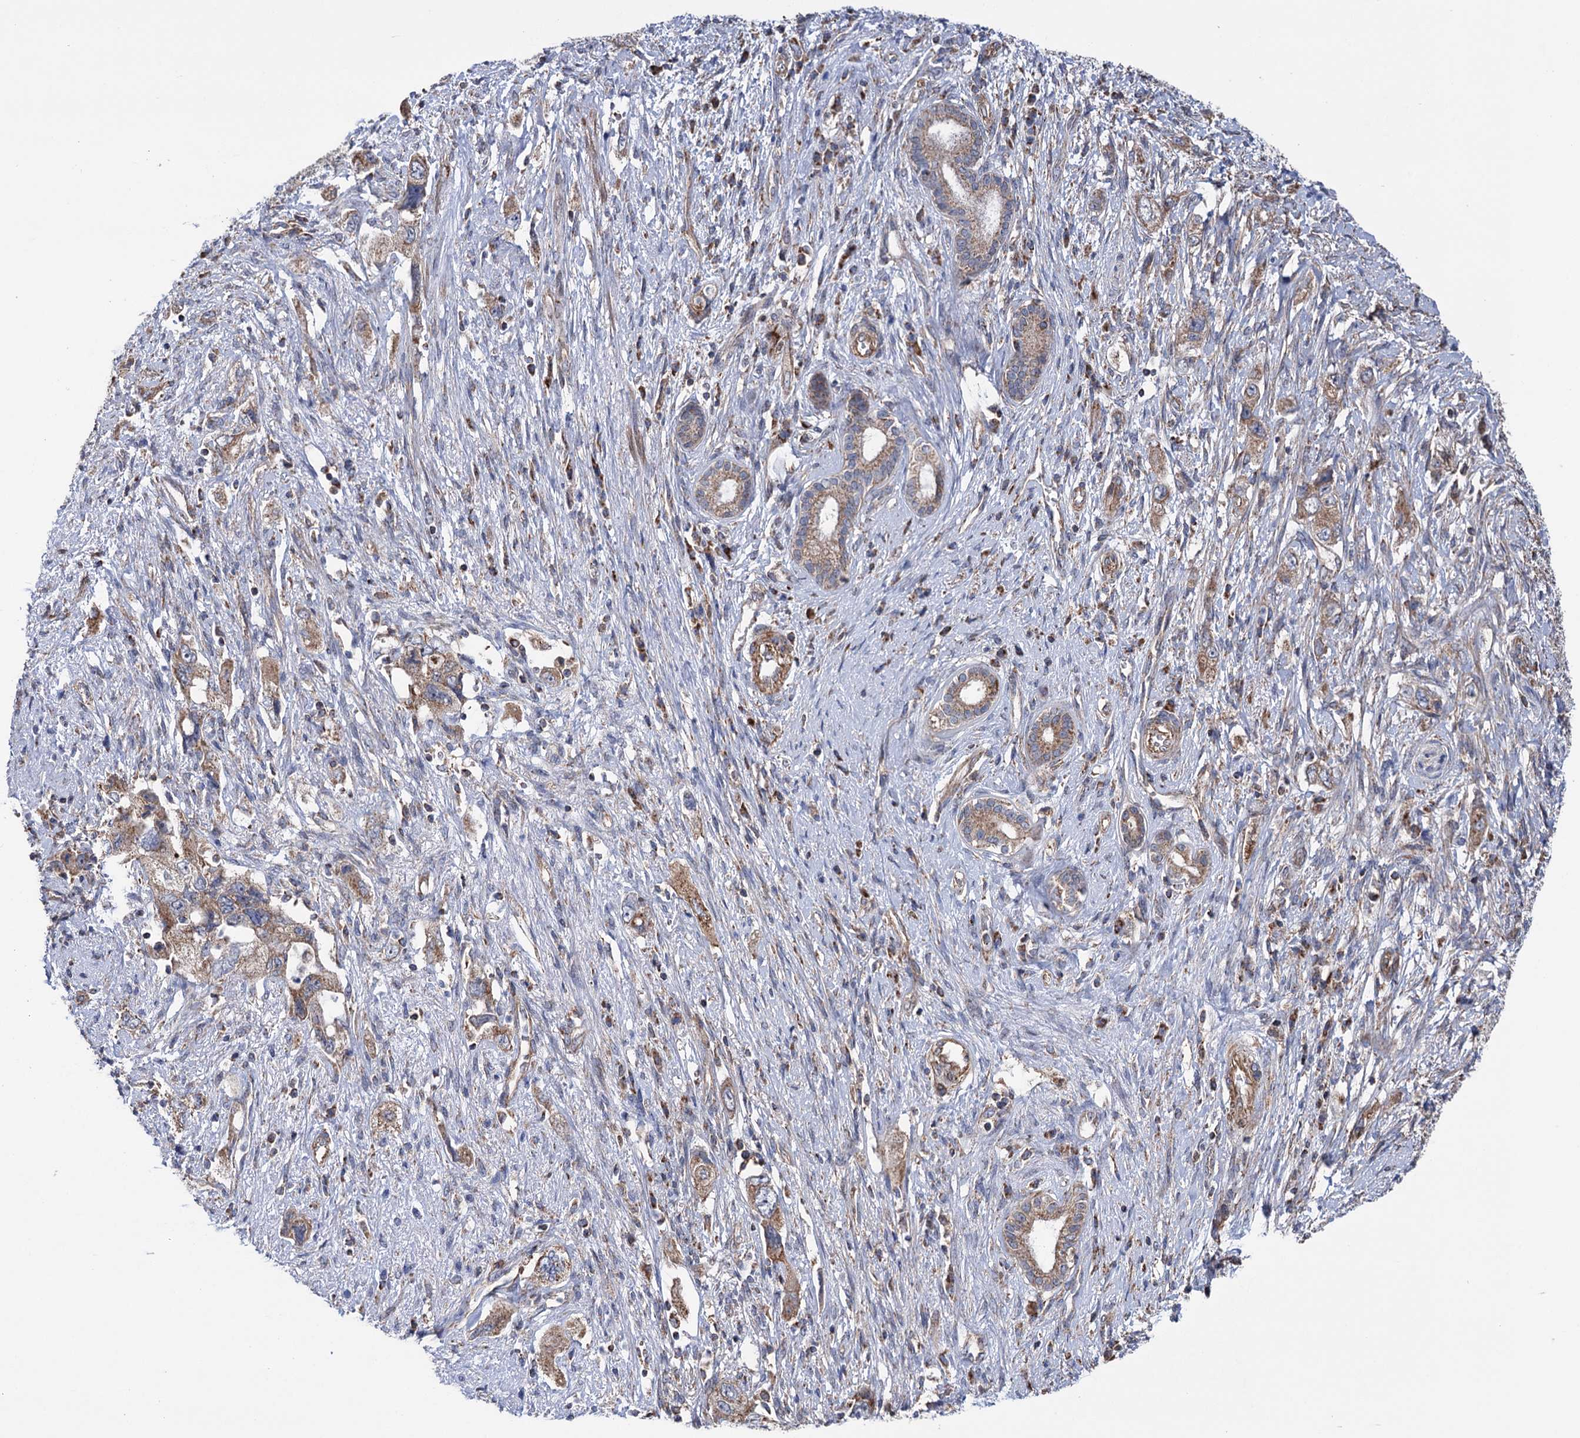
{"staining": {"intensity": "moderate", "quantity": "25%-75%", "location": "cytoplasmic/membranous"}, "tissue": "pancreatic cancer", "cell_type": "Tumor cells", "image_type": "cancer", "snomed": [{"axis": "morphology", "description": "Adenocarcinoma, NOS"}, {"axis": "topography", "description": "Pancreas"}], "caption": "This is an image of immunohistochemistry (IHC) staining of pancreatic cancer, which shows moderate staining in the cytoplasmic/membranous of tumor cells.", "gene": "SUCLA2", "patient": {"sex": "female", "age": 73}}